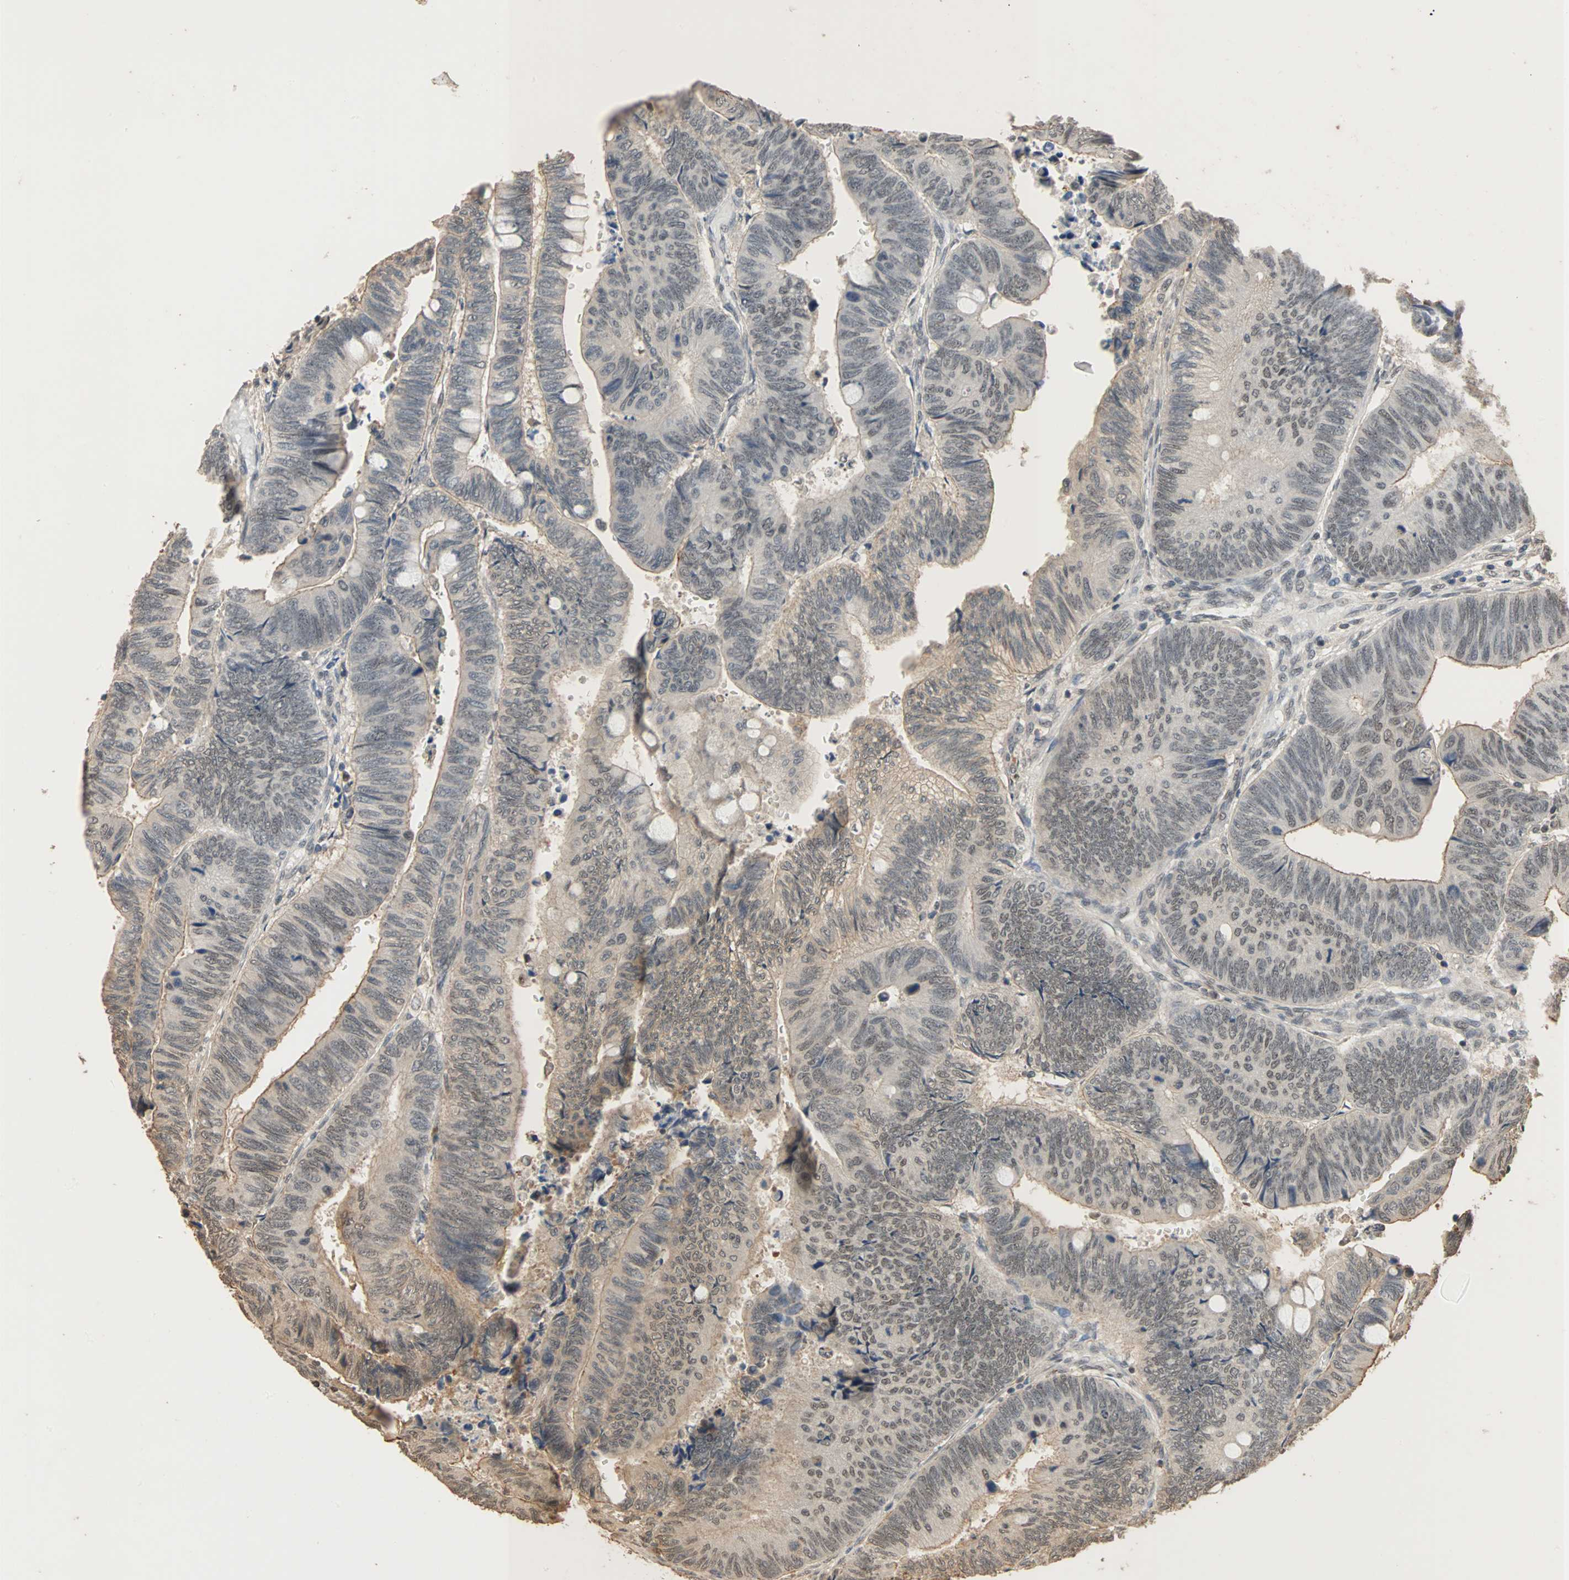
{"staining": {"intensity": "moderate", "quantity": "25%-75%", "location": "nuclear"}, "tissue": "colorectal cancer", "cell_type": "Tumor cells", "image_type": "cancer", "snomed": [{"axis": "morphology", "description": "Normal tissue, NOS"}, {"axis": "morphology", "description": "Adenocarcinoma, NOS"}, {"axis": "topography", "description": "Rectum"}, {"axis": "topography", "description": "Peripheral nerve tissue"}], "caption": "Brown immunohistochemical staining in human adenocarcinoma (colorectal) reveals moderate nuclear staining in about 25%-75% of tumor cells.", "gene": "CDC5L", "patient": {"sex": "male", "age": 92}}